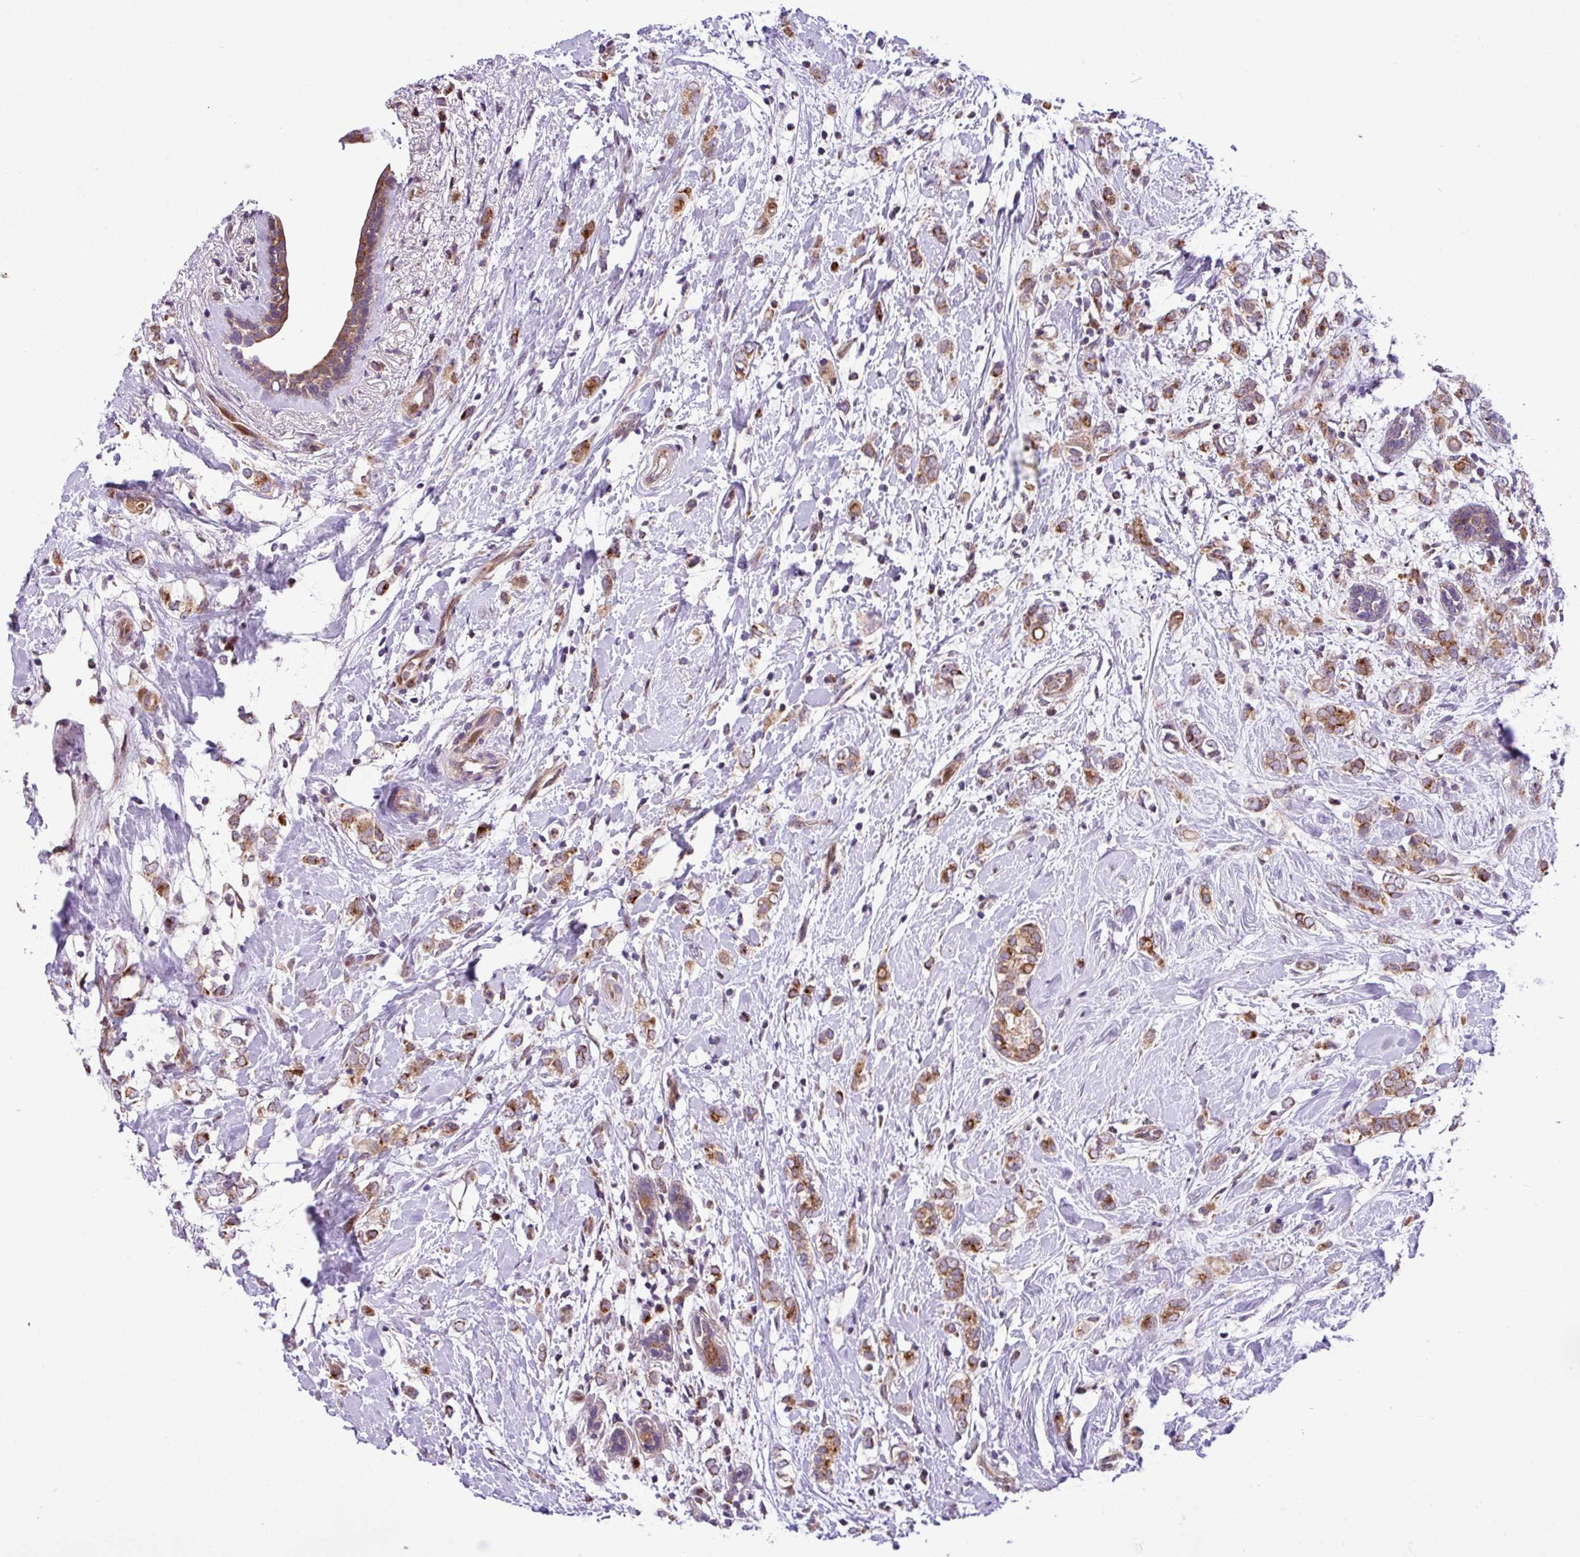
{"staining": {"intensity": "moderate", "quantity": ">75%", "location": "cytoplasmic/membranous"}, "tissue": "breast cancer", "cell_type": "Tumor cells", "image_type": "cancer", "snomed": [{"axis": "morphology", "description": "Normal tissue, NOS"}, {"axis": "morphology", "description": "Lobular carcinoma"}, {"axis": "topography", "description": "Breast"}], "caption": "Immunohistochemistry image of neoplastic tissue: human breast cancer (lobular carcinoma) stained using IHC demonstrates medium levels of moderate protein expression localized specifically in the cytoplasmic/membranous of tumor cells, appearing as a cytoplasmic/membranous brown color.", "gene": "B3GNT9", "patient": {"sex": "female", "age": 47}}